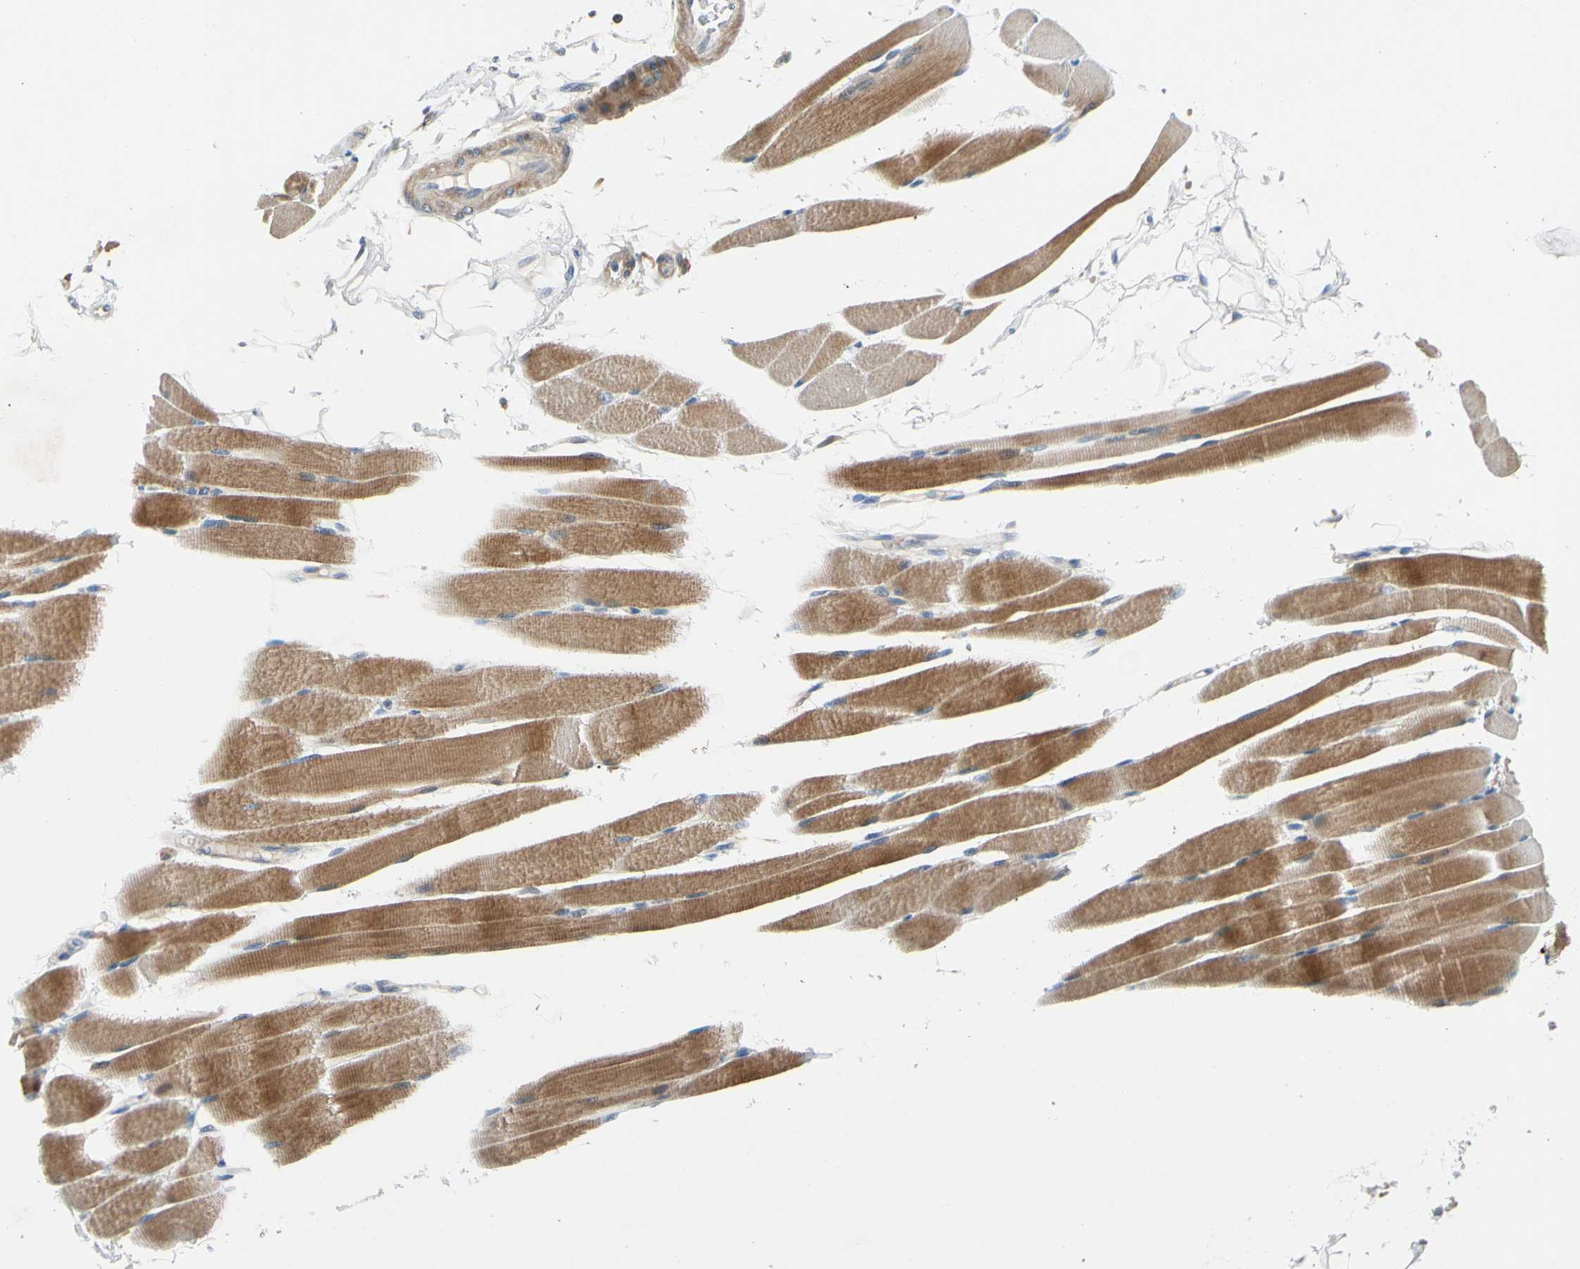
{"staining": {"intensity": "moderate", "quantity": ">75%", "location": "cytoplasmic/membranous"}, "tissue": "skeletal muscle", "cell_type": "Myocytes", "image_type": "normal", "snomed": [{"axis": "morphology", "description": "Normal tissue, NOS"}, {"axis": "topography", "description": "Skeletal muscle"}, {"axis": "topography", "description": "Peripheral nerve tissue"}], "caption": "Protein expression analysis of normal human skeletal muscle reveals moderate cytoplasmic/membranous expression in about >75% of myocytes. (Stains: DAB in brown, nuclei in blue, Microscopy: brightfield microscopy at high magnification).", "gene": "WIPI1", "patient": {"sex": "female", "age": 84}}